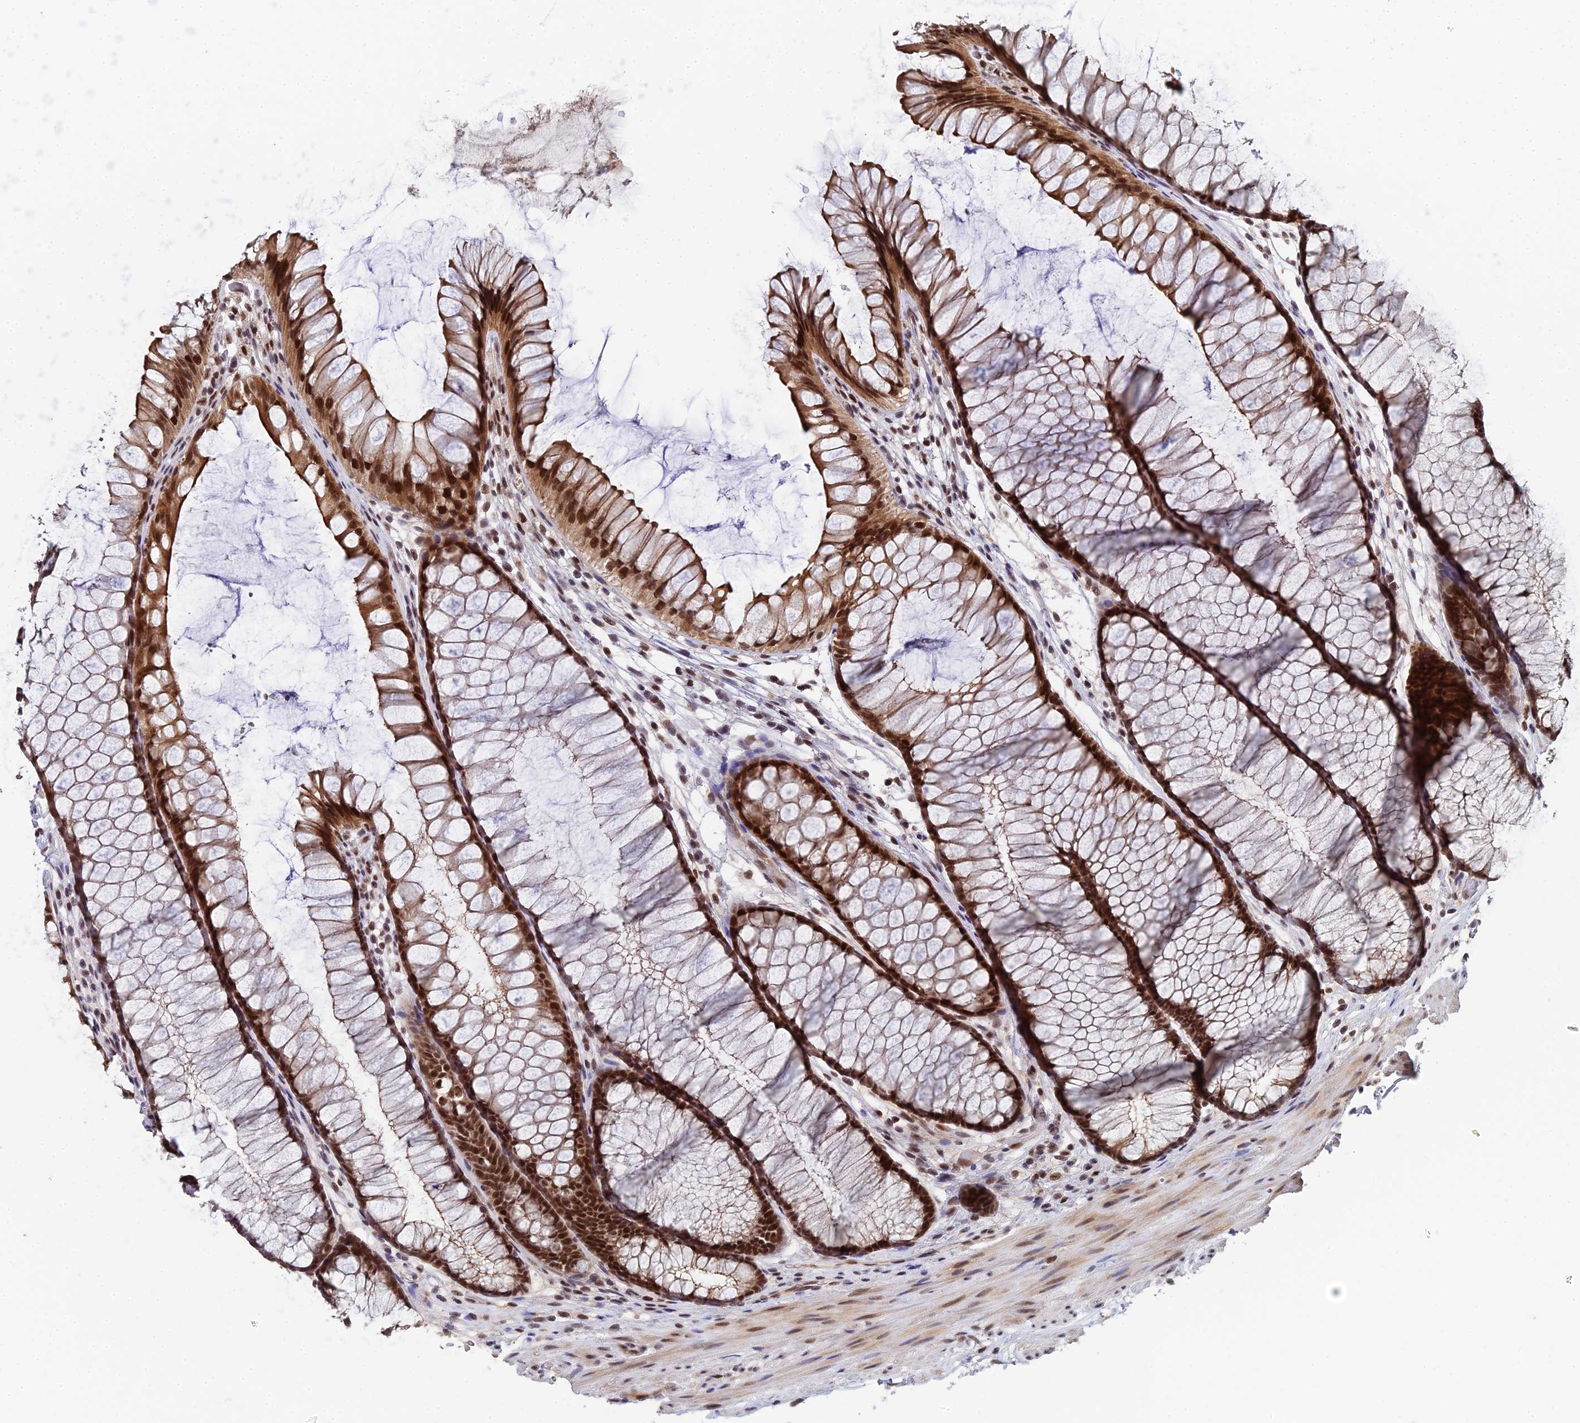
{"staining": {"intensity": "moderate", "quantity": ">75%", "location": "nuclear"}, "tissue": "colon", "cell_type": "Endothelial cells", "image_type": "normal", "snomed": [{"axis": "morphology", "description": "Normal tissue, NOS"}, {"axis": "topography", "description": "Colon"}], "caption": "IHC of benign colon reveals medium levels of moderate nuclear positivity in approximately >75% of endothelial cells.", "gene": "BIVM", "patient": {"sex": "female", "age": 82}}